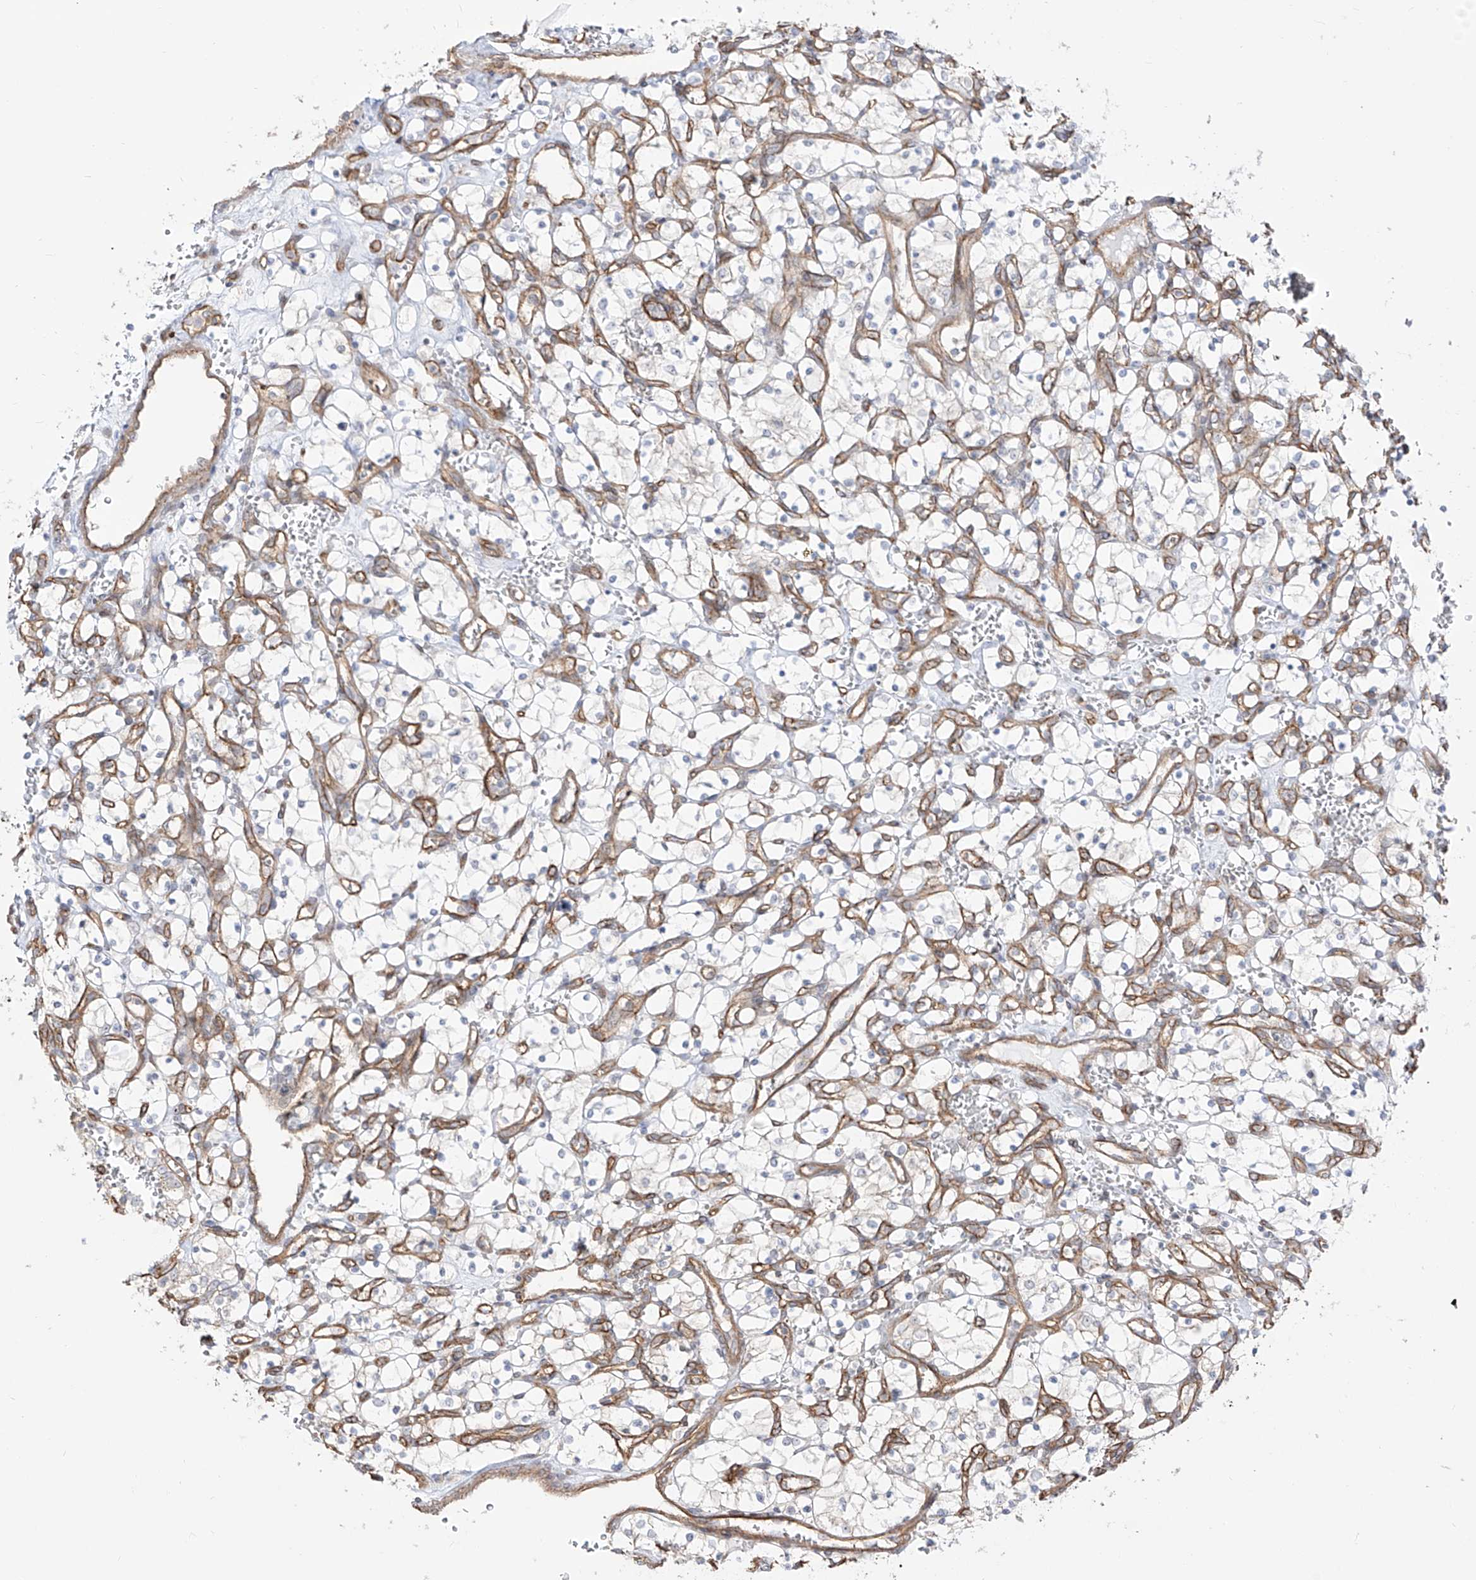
{"staining": {"intensity": "negative", "quantity": "none", "location": "none"}, "tissue": "renal cancer", "cell_type": "Tumor cells", "image_type": "cancer", "snomed": [{"axis": "morphology", "description": "Adenocarcinoma, NOS"}, {"axis": "topography", "description": "Kidney"}], "caption": "Immunohistochemistry of human renal cancer shows no expression in tumor cells.", "gene": "ZNF180", "patient": {"sex": "female", "age": 69}}